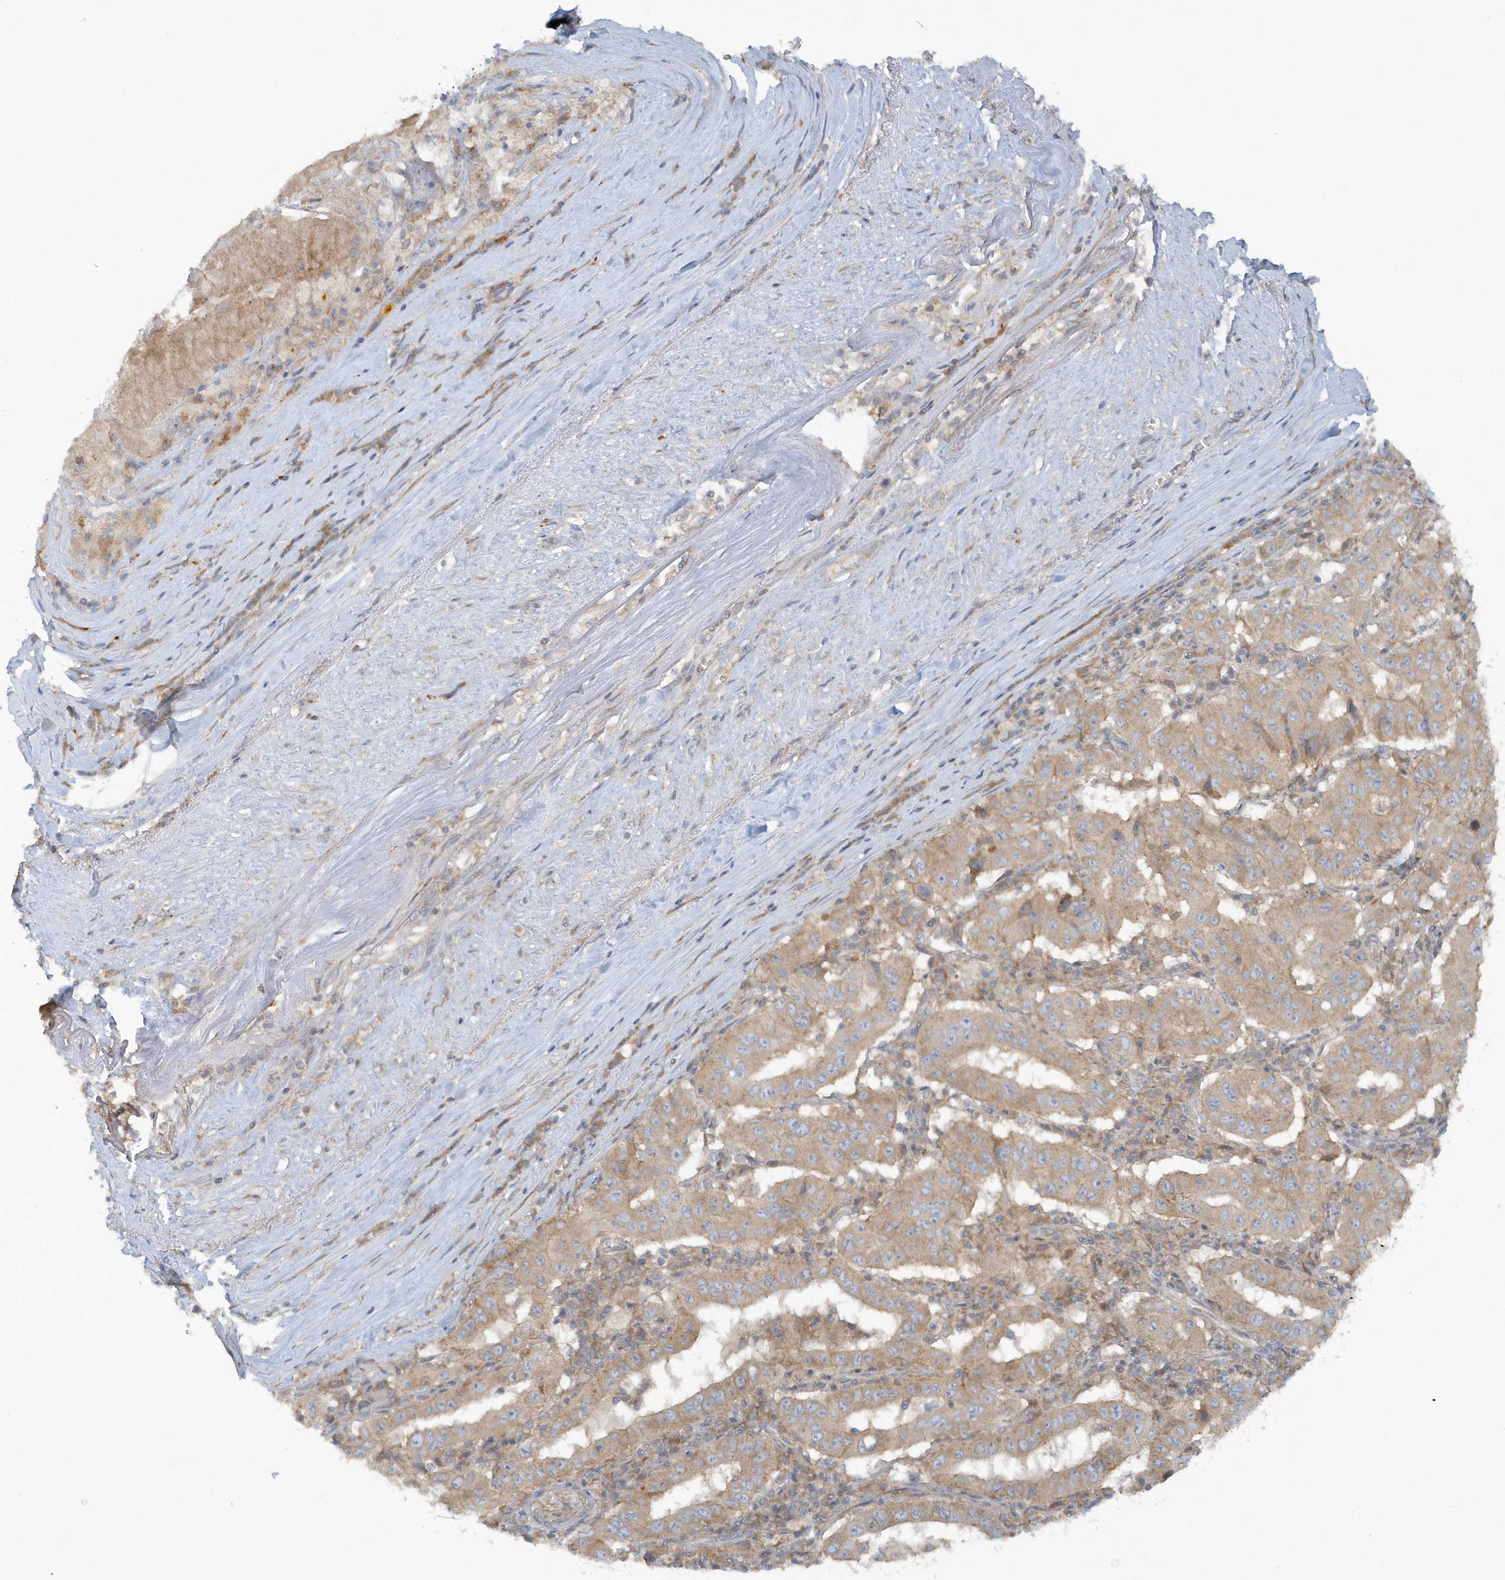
{"staining": {"intensity": "moderate", "quantity": ">75%", "location": "cytoplasmic/membranous"}, "tissue": "pancreatic cancer", "cell_type": "Tumor cells", "image_type": "cancer", "snomed": [{"axis": "morphology", "description": "Adenocarcinoma, NOS"}, {"axis": "topography", "description": "Pancreas"}], "caption": "A histopathology image showing moderate cytoplasmic/membranous positivity in about >75% of tumor cells in pancreatic adenocarcinoma, as visualized by brown immunohistochemical staining.", "gene": "CNOT10", "patient": {"sex": "male", "age": 63}}